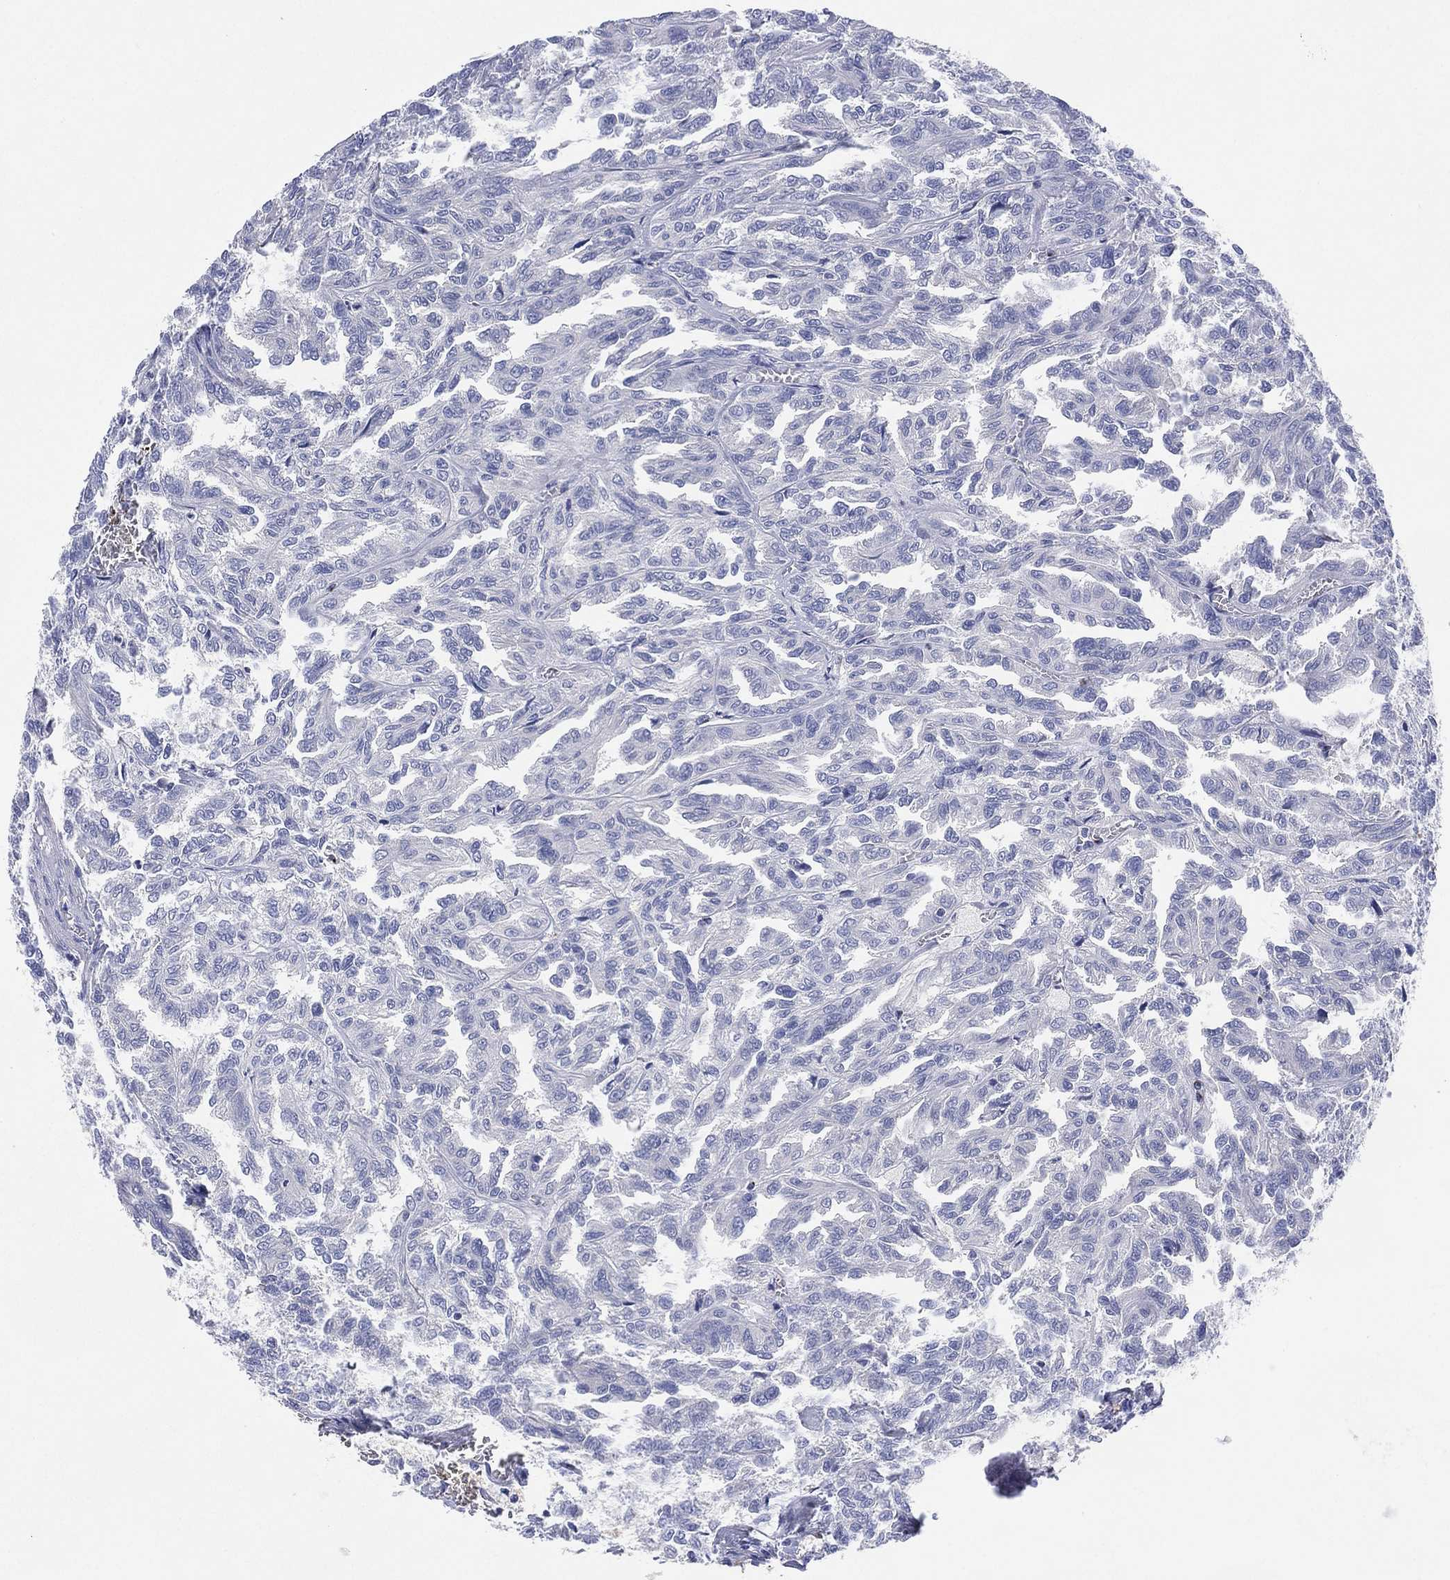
{"staining": {"intensity": "negative", "quantity": "none", "location": "none"}, "tissue": "renal cancer", "cell_type": "Tumor cells", "image_type": "cancer", "snomed": [{"axis": "morphology", "description": "Adenocarcinoma, NOS"}, {"axis": "topography", "description": "Kidney"}], "caption": "This is an immunohistochemistry (IHC) photomicrograph of human adenocarcinoma (renal). There is no staining in tumor cells.", "gene": "CHRNA3", "patient": {"sex": "male", "age": 79}}